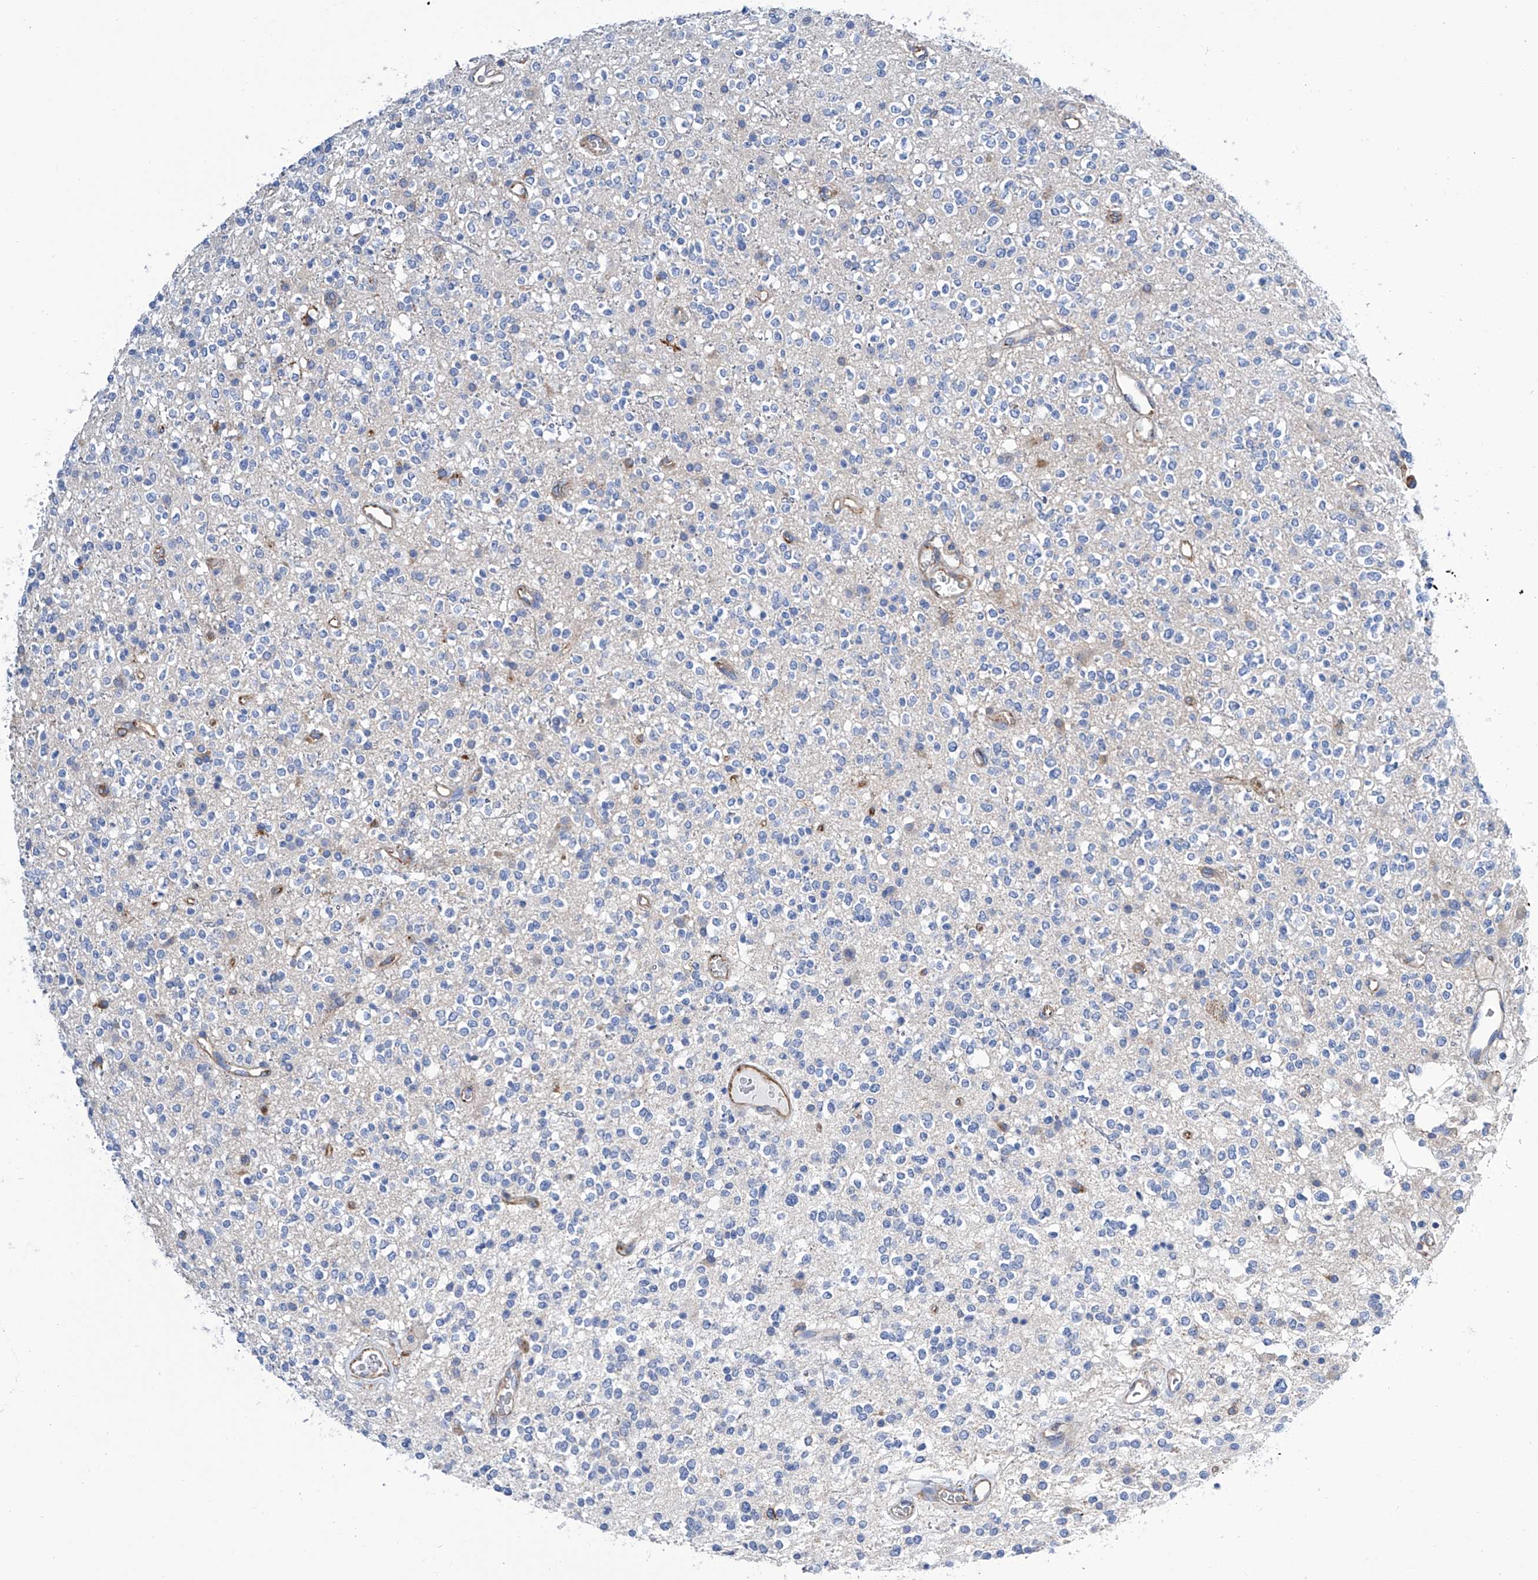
{"staining": {"intensity": "negative", "quantity": "none", "location": "none"}, "tissue": "glioma", "cell_type": "Tumor cells", "image_type": "cancer", "snomed": [{"axis": "morphology", "description": "Glioma, malignant, High grade"}, {"axis": "topography", "description": "Brain"}], "caption": "An image of human high-grade glioma (malignant) is negative for staining in tumor cells.", "gene": "GPT", "patient": {"sex": "male", "age": 34}}